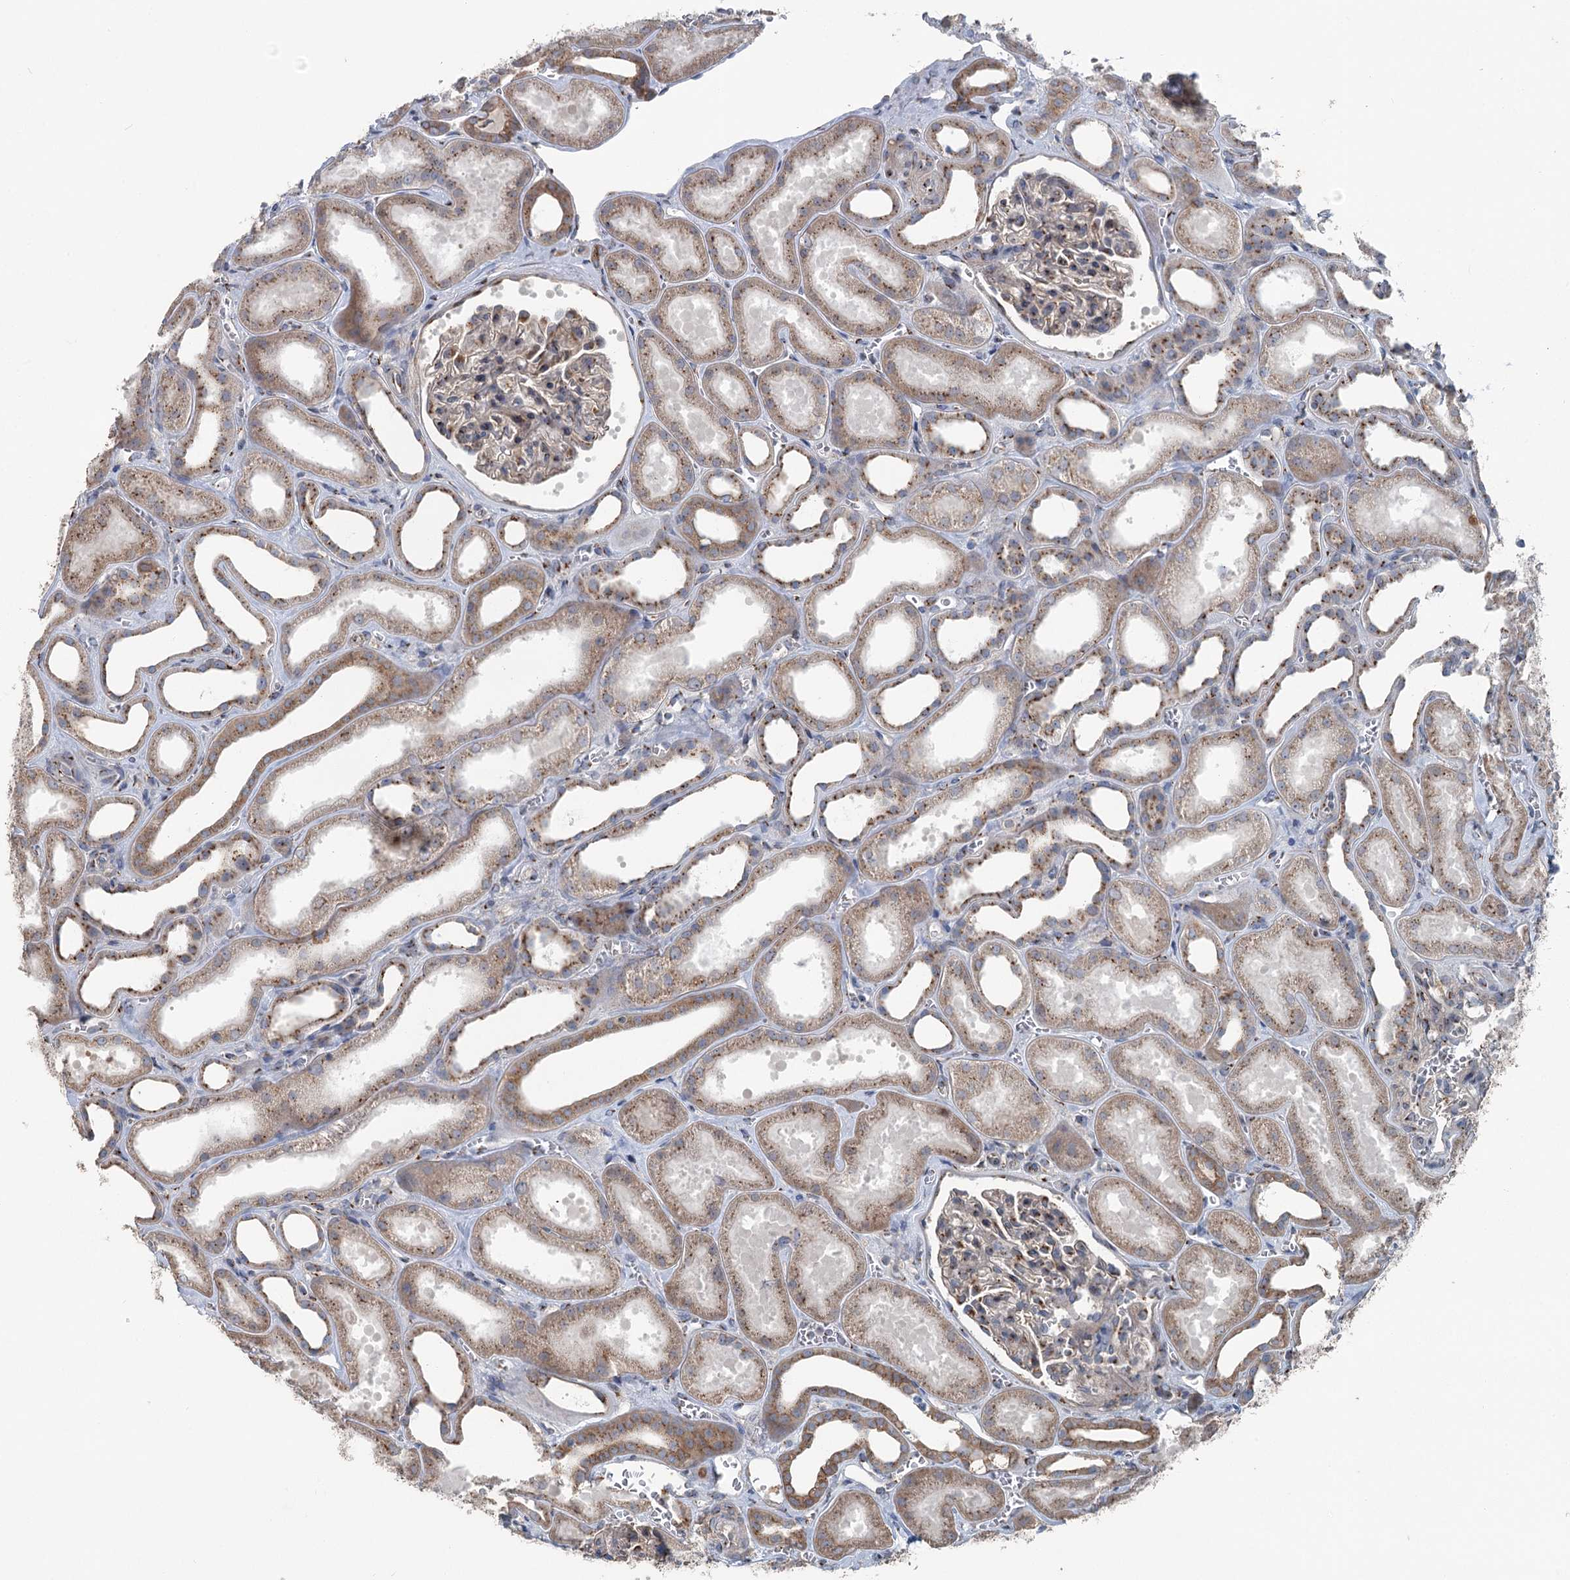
{"staining": {"intensity": "moderate", "quantity": "25%-75%", "location": "cytoplasmic/membranous"}, "tissue": "kidney", "cell_type": "Cells in glomeruli", "image_type": "normal", "snomed": [{"axis": "morphology", "description": "Normal tissue, NOS"}, {"axis": "morphology", "description": "Adenocarcinoma, NOS"}, {"axis": "topography", "description": "Kidney"}], "caption": "A micrograph of kidney stained for a protein exhibits moderate cytoplasmic/membranous brown staining in cells in glomeruli. Using DAB (3,3'-diaminobenzidine) (brown) and hematoxylin (blue) stains, captured at high magnification using brightfield microscopy.", "gene": "ITIH5", "patient": {"sex": "female", "age": 68}}